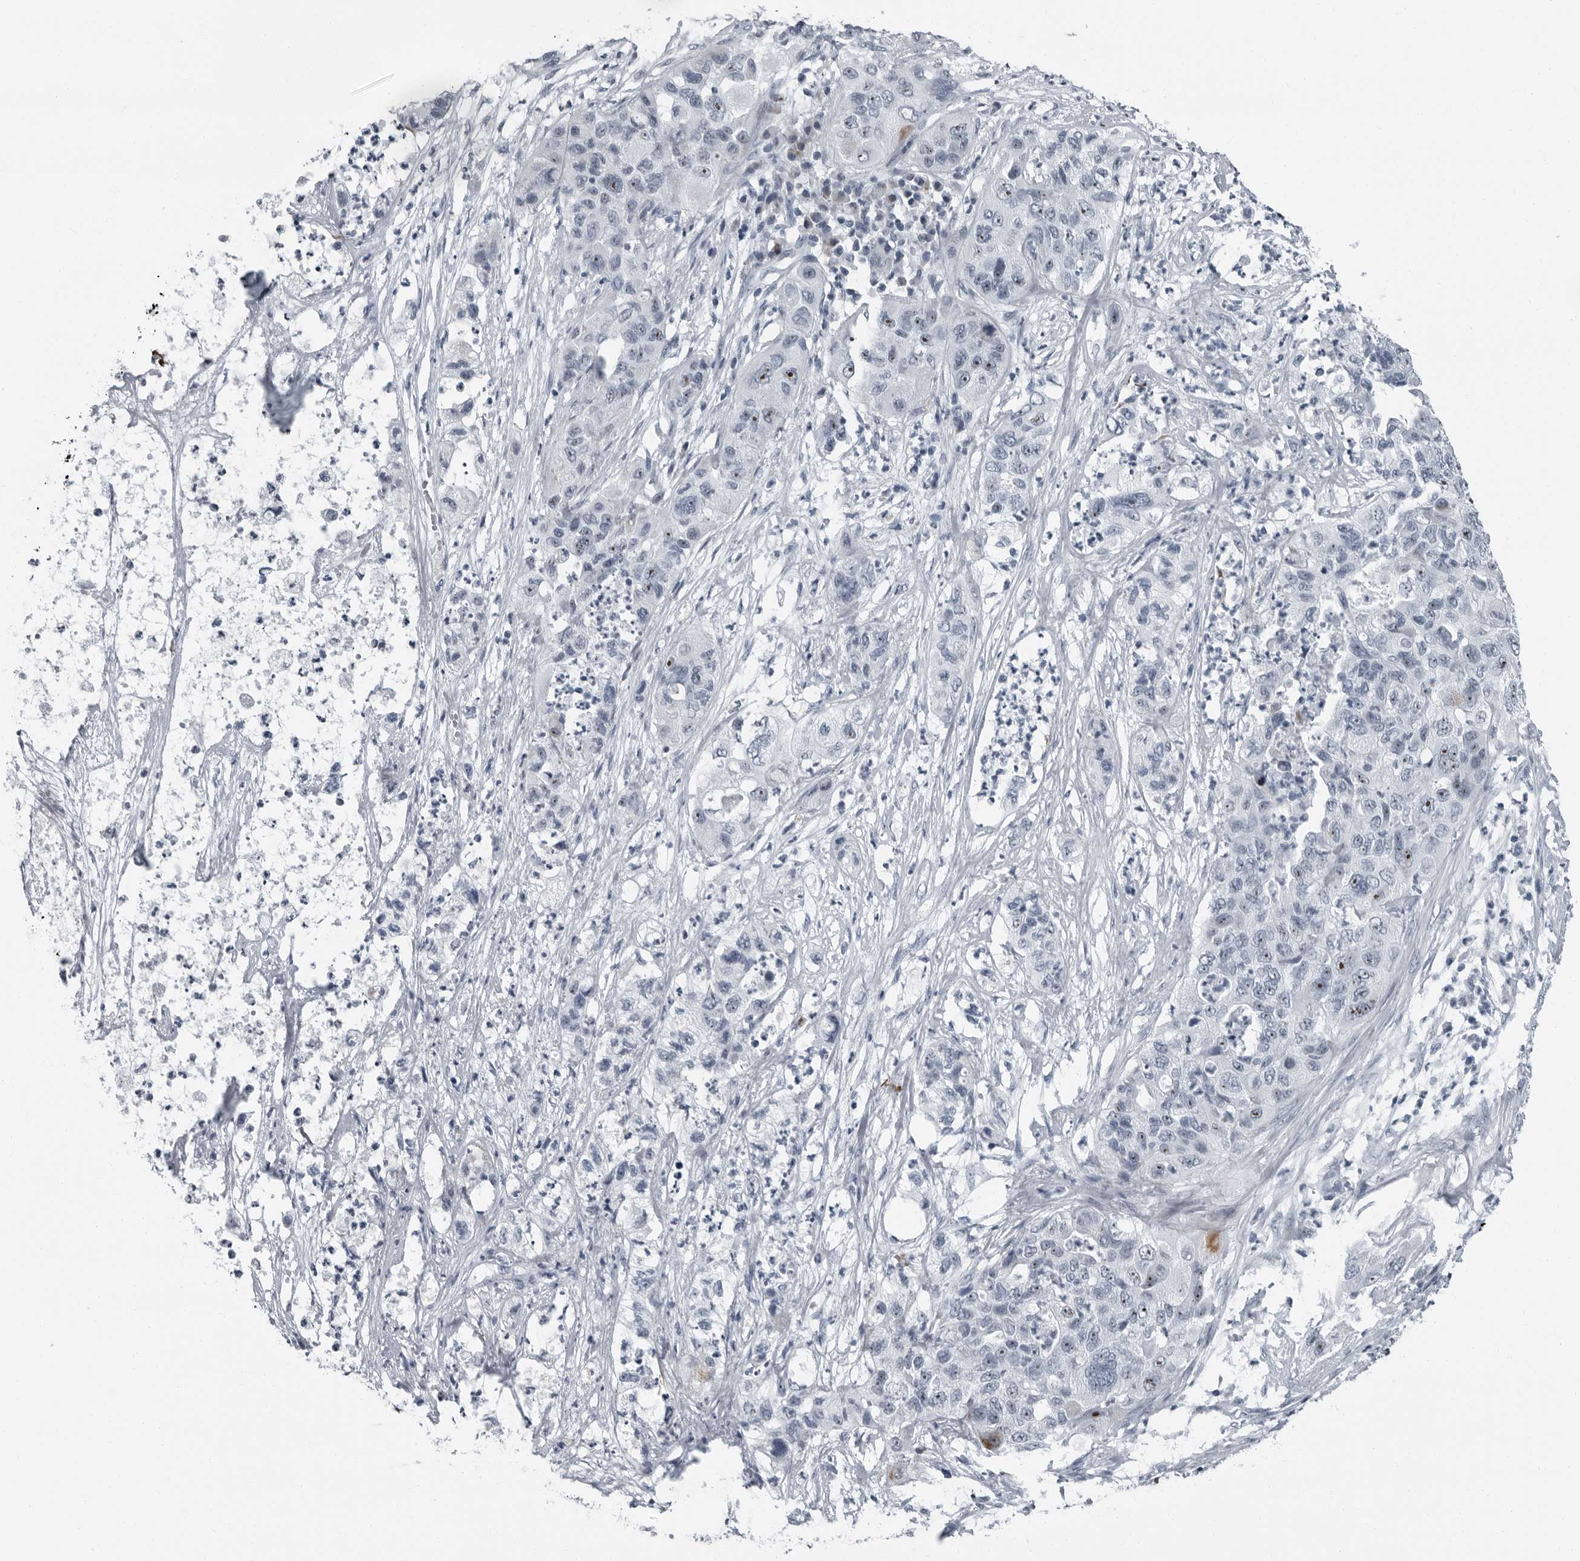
{"staining": {"intensity": "moderate", "quantity": "<25%", "location": "nuclear"}, "tissue": "pancreatic cancer", "cell_type": "Tumor cells", "image_type": "cancer", "snomed": [{"axis": "morphology", "description": "Adenocarcinoma, NOS"}, {"axis": "topography", "description": "Pancreas"}], "caption": "Pancreatic cancer stained for a protein displays moderate nuclear positivity in tumor cells. (DAB (3,3'-diaminobenzidine) IHC, brown staining for protein, blue staining for nuclei).", "gene": "PDCD11", "patient": {"sex": "female", "age": 78}}